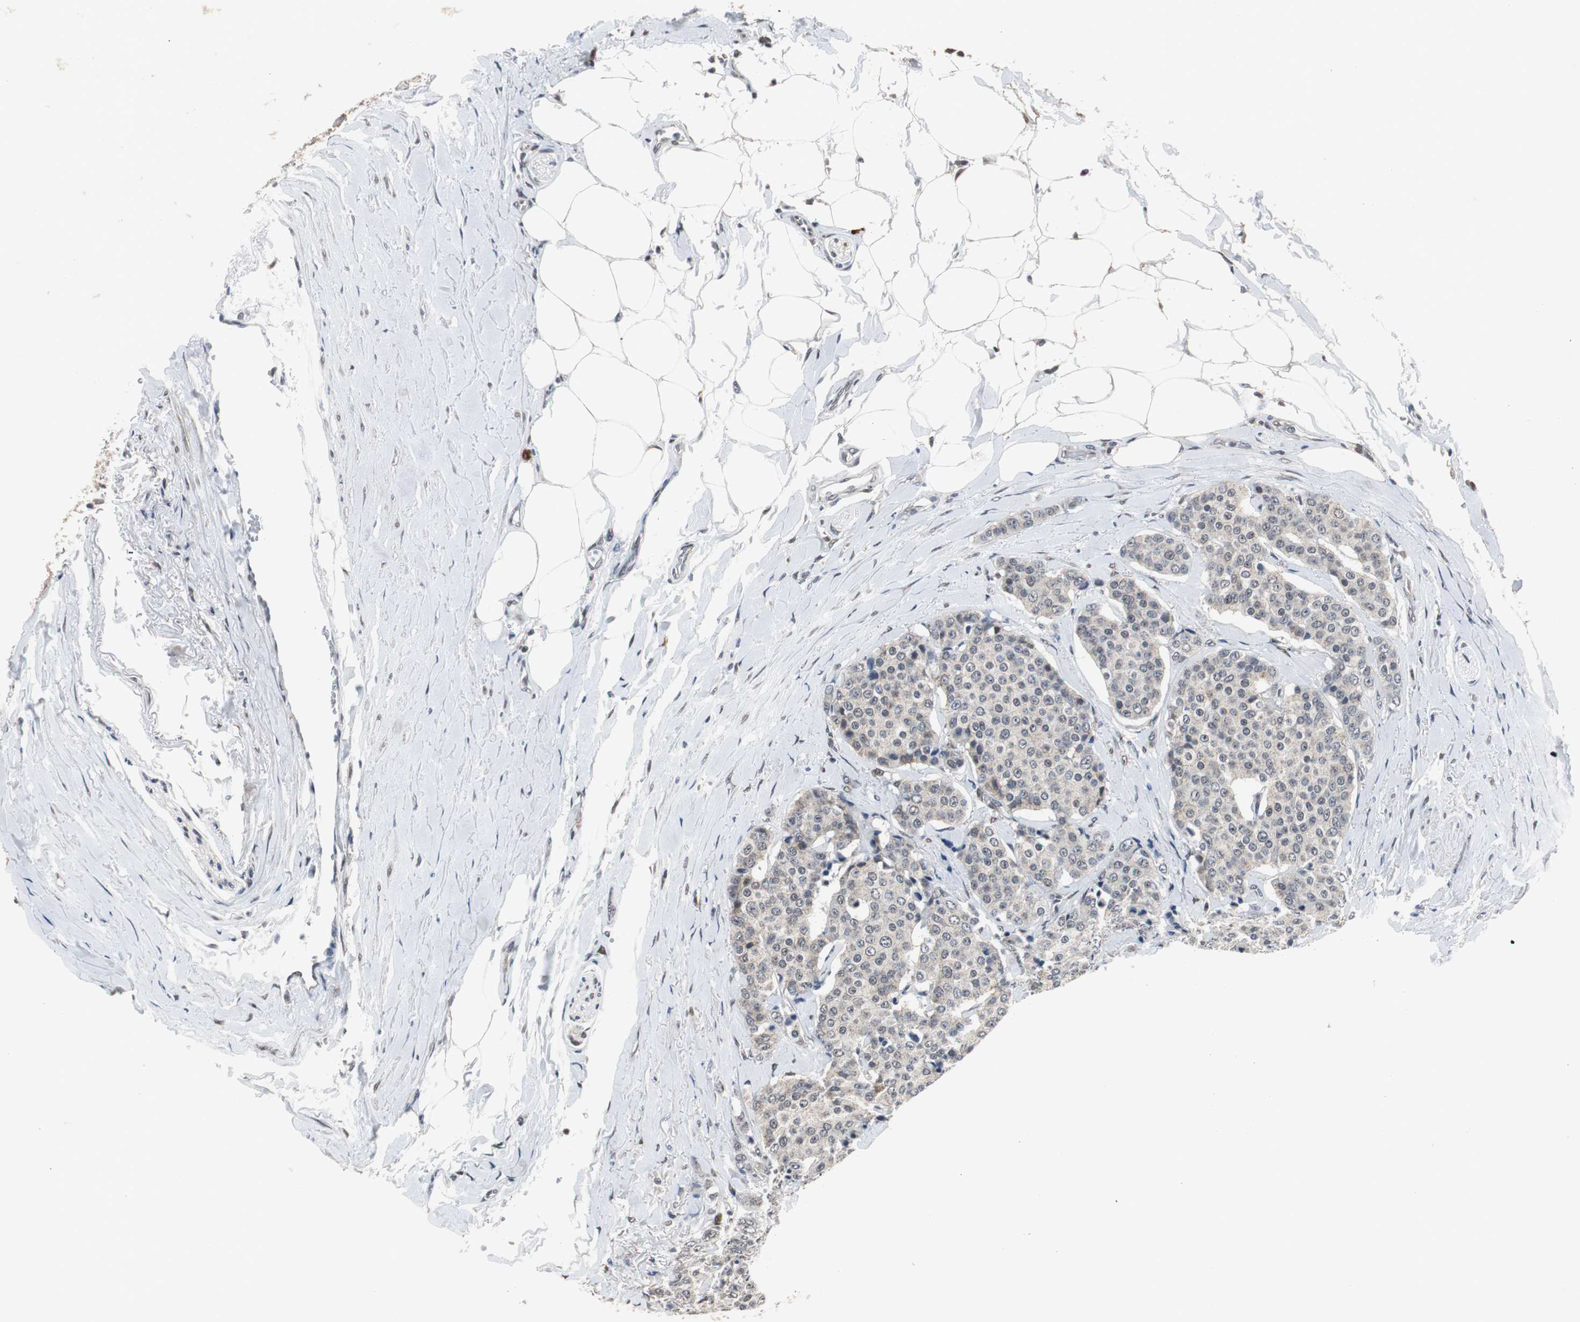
{"staining": {"intensity": "negative", "quantity": "none", "location": "none"}, "tissue": "carcinoid", "cell_type": "Tumor cells", "image_type": "cancer", "snomed": [{"axis": "morphology", "description": "Carcinoid, malignant, NOS"}, {"axis": "topography", "description": "Colon"}], "caption": "High magnification brightfield microscopy of carcinoid (malignant) stained with DAB (brown) and counterstained with hematoxylin (blue): tumor cells show no significant staining.", "gene": "ZHX2", "patient": {"sex": "female", "age": 61}}